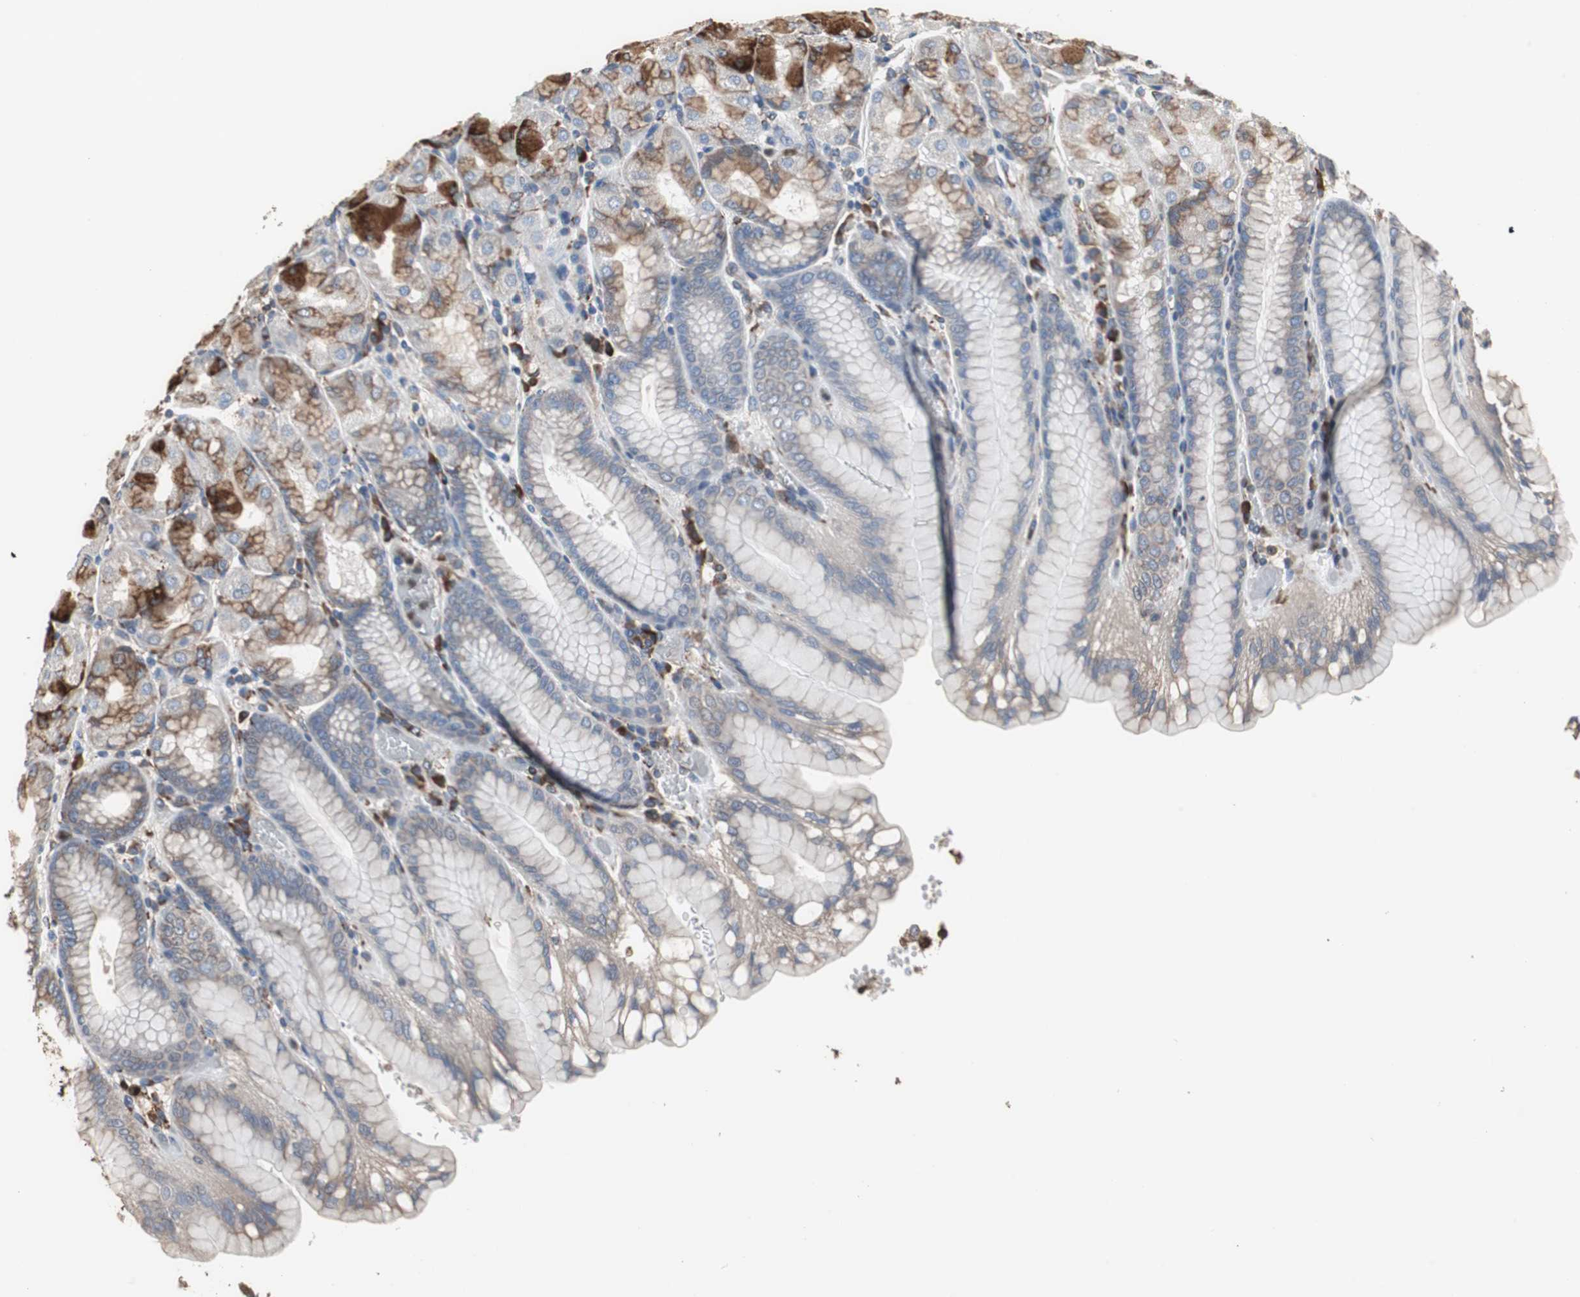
{"staining": {"intensity": "strong", "quantity": "25%-75%", "location": "cytoplasmic/membranous"}, "tissue": "stomach", "cell_type": "Glandular cells", "image_type": "normal", "snomed": [{"axis": "morphology", "description": "Normal tissue, NOS"}, {"axis": "topography", "description": "Stomach, upper"}, {"axis": "topography", "description": "Stomach"}], "caption": "Immunohistochemistry photomicrograph of unremarkable stomach: stomach stained using immunohistochemistry shows high levels of strong protein expression localized specifically in the cytoplasmic/membranous of glandular cells, appearing as a cytoplasmic/membranous brown color.", "gene": "CALU", "patient": {"sex": "male", "age": 76}}